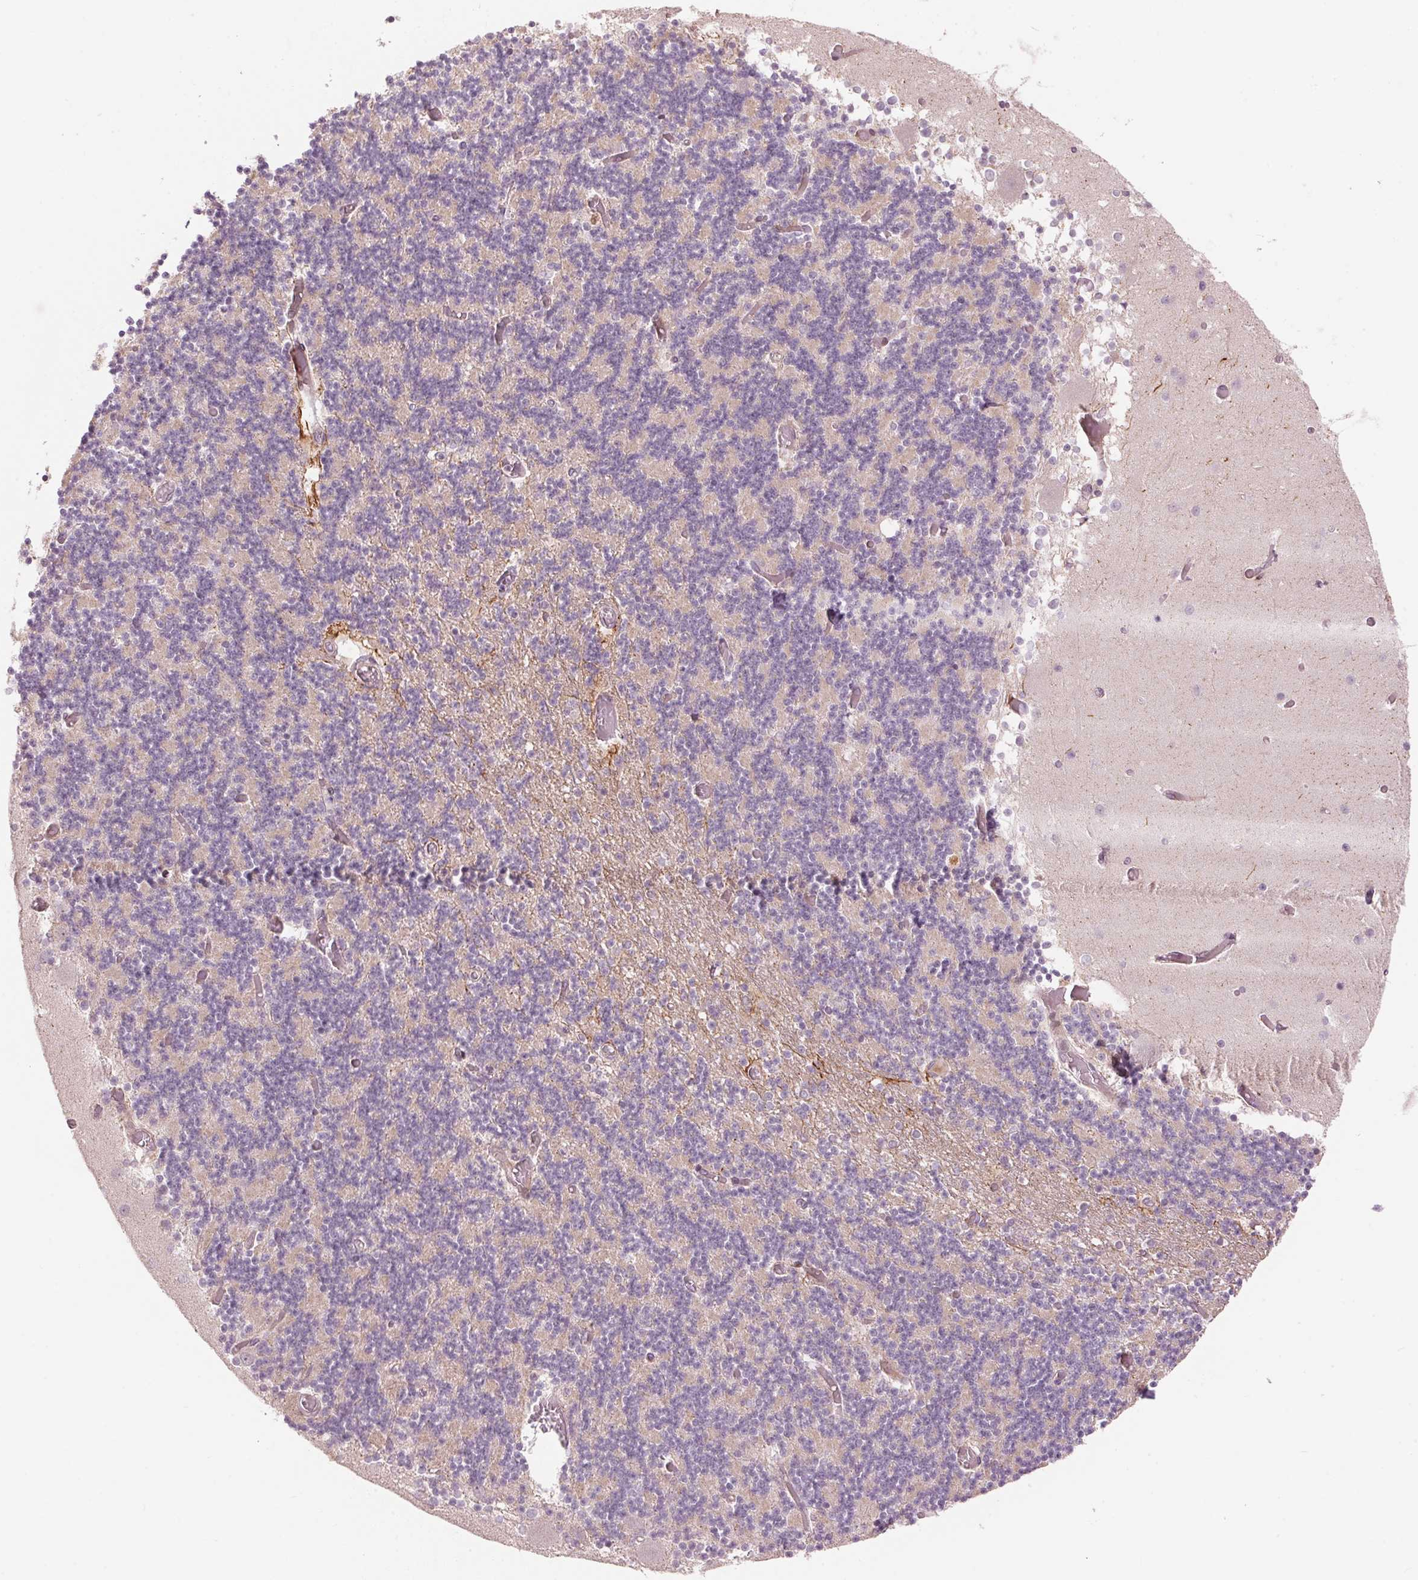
{"staining": {"intensity": "negative", "quantity": "none", "location": "none"}, "tissue": "cerebellum", "cell_type": "Cells in granular layer", "image_type": "normal", "snomed": [{"axis": "morphology", "description": "Normal tissue, NOS"}, {"axis": "topography", "description": "Cerebellum"}], "caption": "A high-resolution micrograph shows IHC staining of normal cerebellum, which shows no significant expression in cells in granular layer. (Brightfield microscopy of DAB (3,3'-diaminobenzidine) IHC at high magnification).", "gene": "TMED6", "patient": {"sex": "female", "age": 28}}